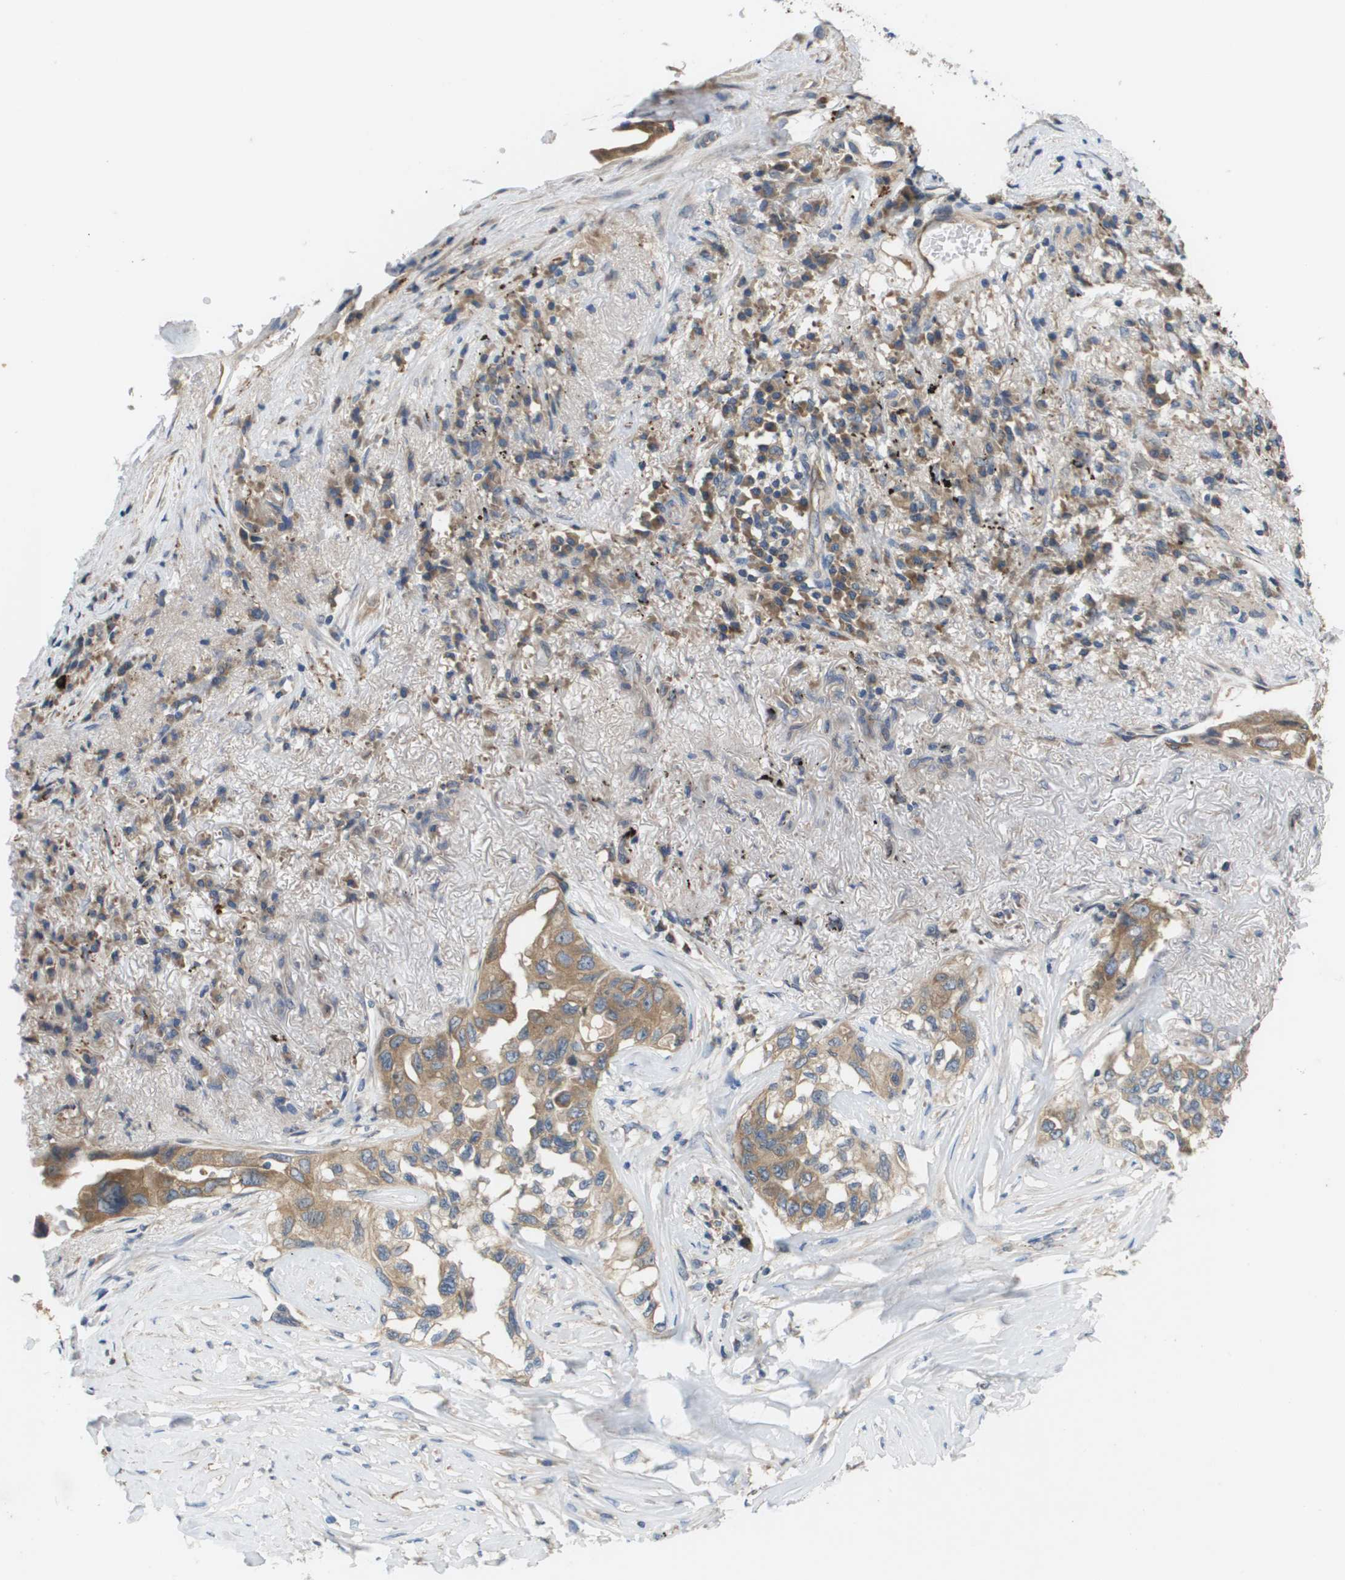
{"staining": {"intensity": "moderate", "quantity": ">75%", "location": "cytoplasmic/membranous"}, "tissue": "lung cancer", "cell_type": "Tumor cells", "image_type": "cancer", "snomed": [{"axis": "morphology", "description": "Adenocarcinoma, NOS"}, {"axis": "topography", "description": "Lung"}], "caption": "Moderate cytoplasmic/membranous positivity for a protein is present in approximately >75% of tumor cells of lung cancer using immunohistochemistry (IHC).", "gene": "SLC25A20", "patient": {"sex": "female", "age": 51}}